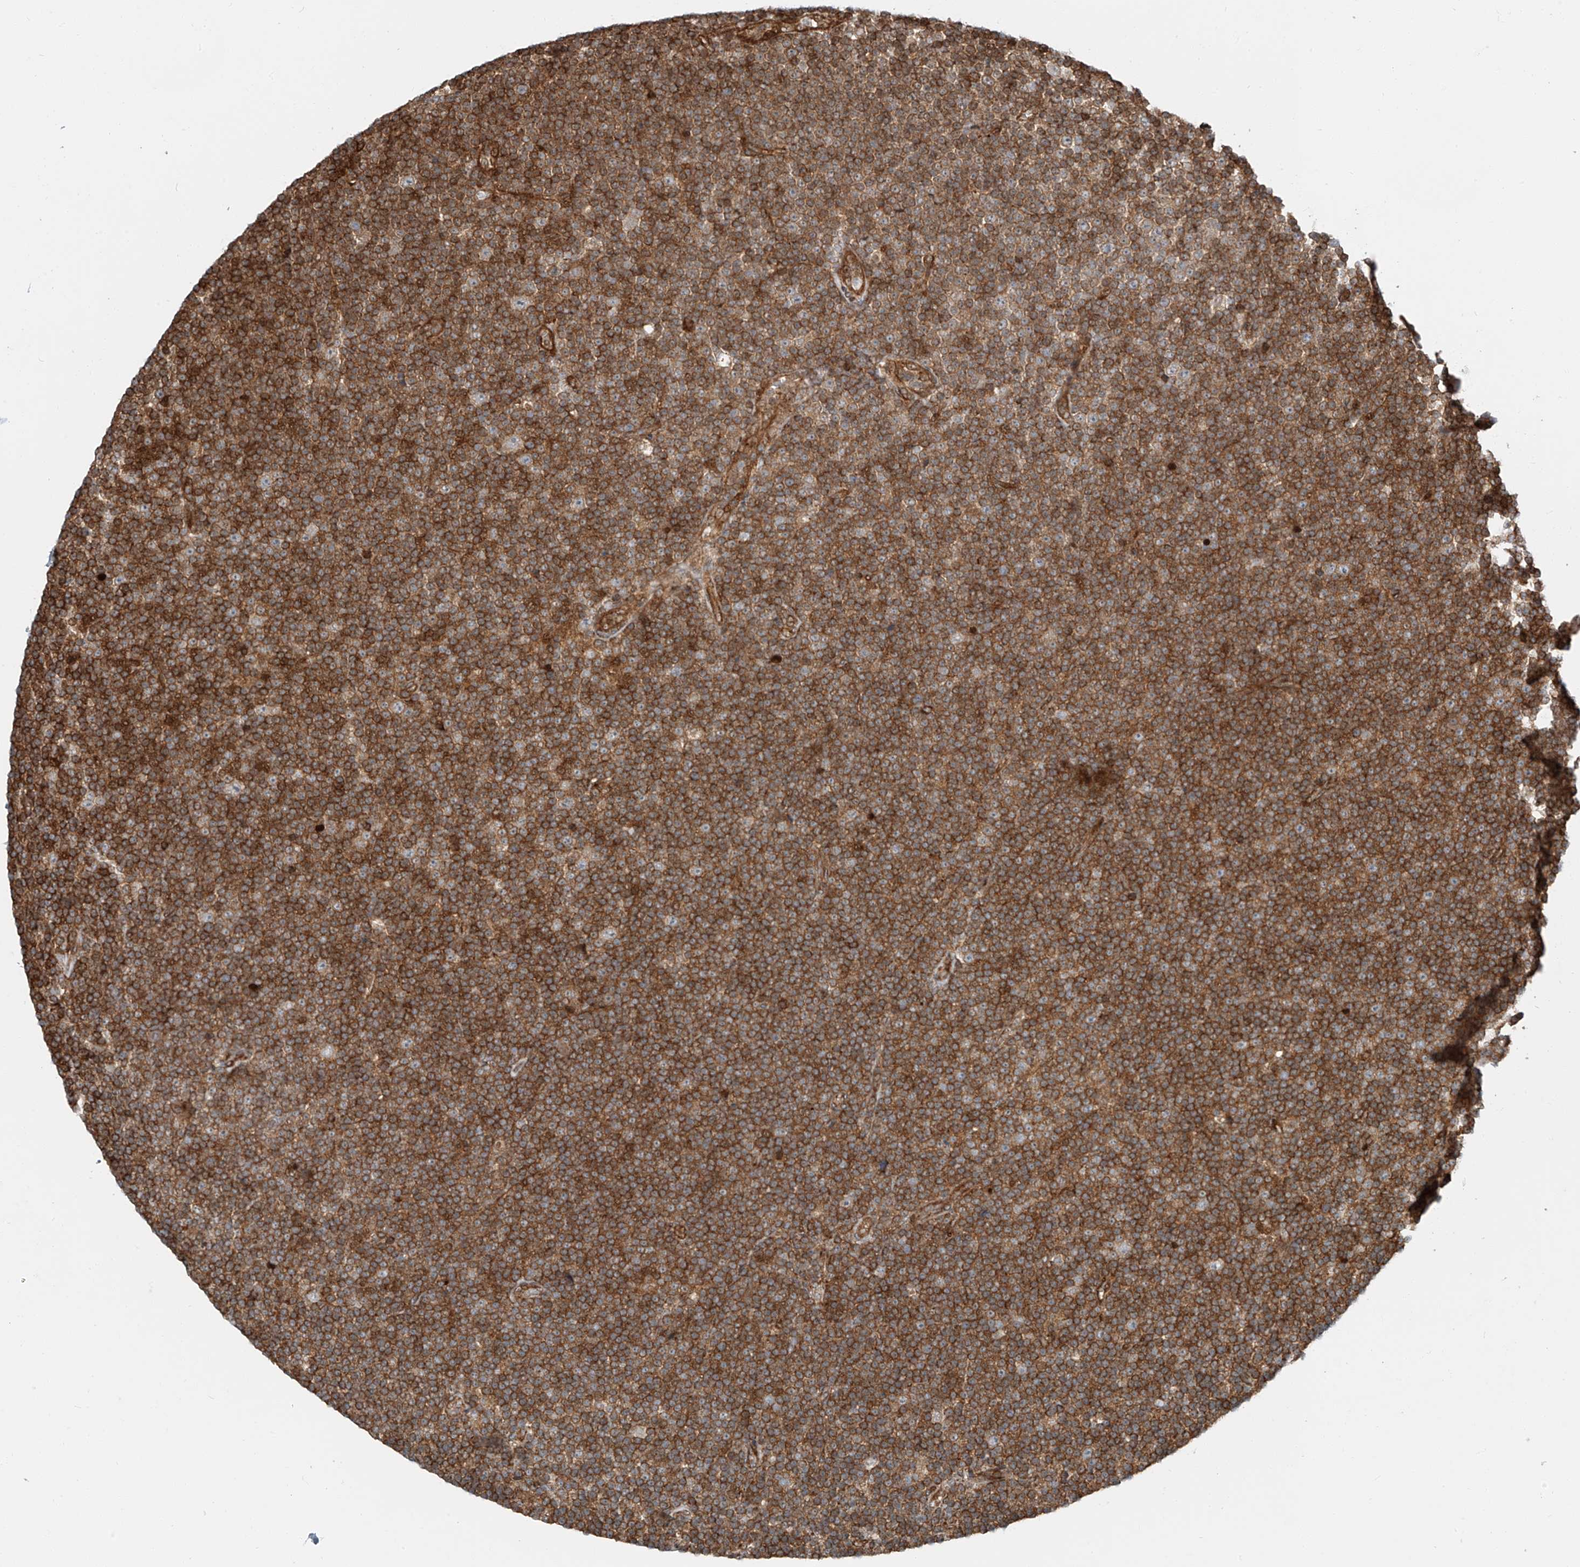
{"staining": {"intensity": "strong", "quantity": ">75%", "location": "cytoplasmic/membranous"}, "tissue": "lymphoma", "cell_type": "Tumor cells", "image_type": "cancer", "snomed": [{"axis": "morphology", "description": "Malignant lymphoma, non-Hodgkin's type, Low grade"}, {"axis": "topography", "description": "Lymph node"}], "caption": "High-magnification brightfield microscopy of lymphoma stained with DAB (3,3'-diaminobenzidine) (brown) and counterstained with hematoxylin (blue). tumor cells exhibit strong cytoplasmic/membranous positivity is present in approximately>75% of cells. The staining was performed using DAB (3,3'-diaminobenzidine) to visualize the protein expression in brown, while the nuclei were stained in blue with hematoxylin (Magnification: 20x).", "gene": "USP48", "patient": {"sex": "female", "age": 67}}